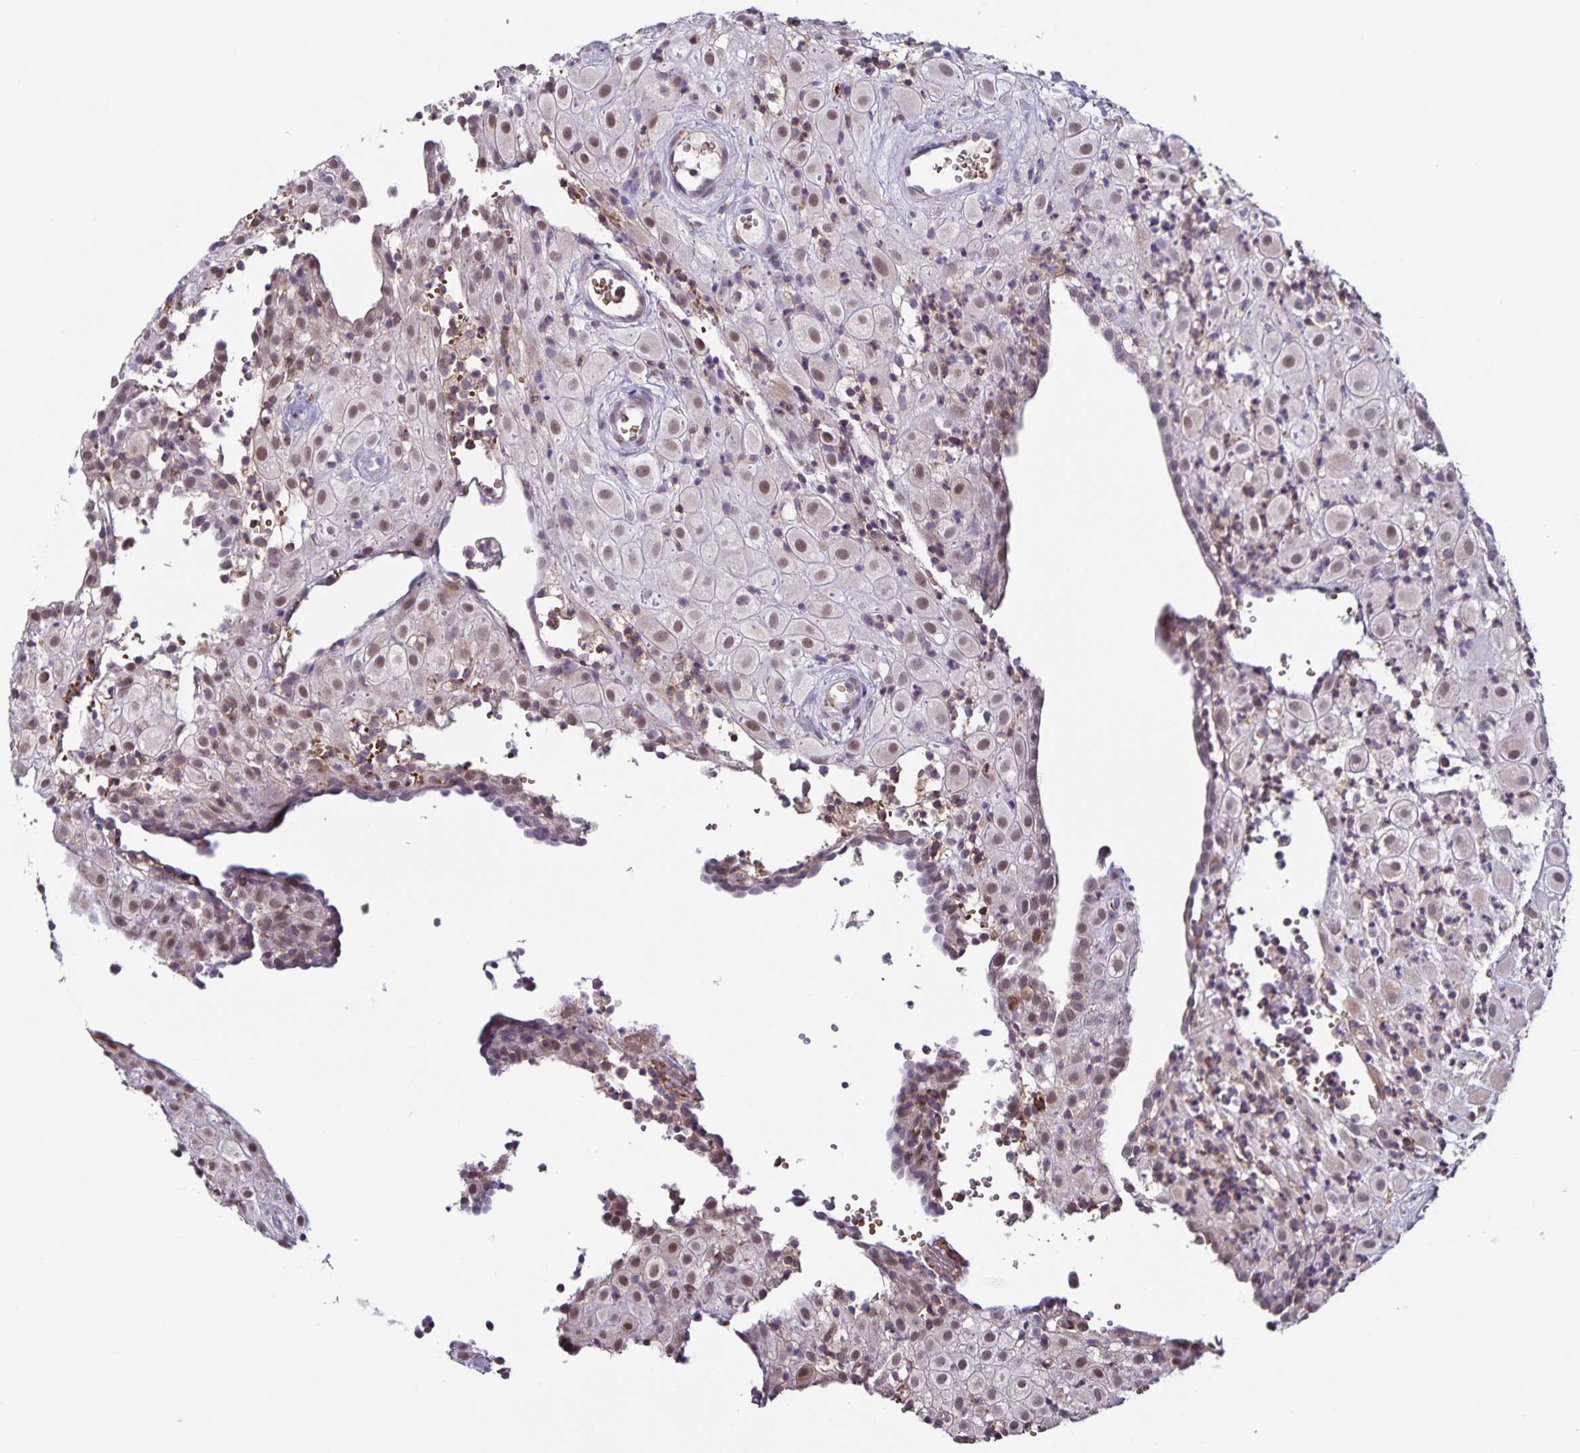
{"staining": {"intensity": "weak", "quantity": ">75%", "location": "nuclear"}, "tissue": "placenta", "cell_type": "Decidual cells", "image_type": "normal", "snomed": [{"axis": "morphology", "description": "Normal tissue, NOS"}, {"axis": "topography", "description": "Placenta"}], "caption": "High-magnification brightfield microscopy of normal placenta stained with DAB (3,3'-diaminobenzidine) (brown) and counterstained with hematoxylin (blue). decidual cells exhibit weak nuclear positivity is identified in about>75% of cells. The protein is shown in brown color, while the nuclei are stained blue.", "gene": "STPG4", "patient": {"sex": "female", "age": 24}}